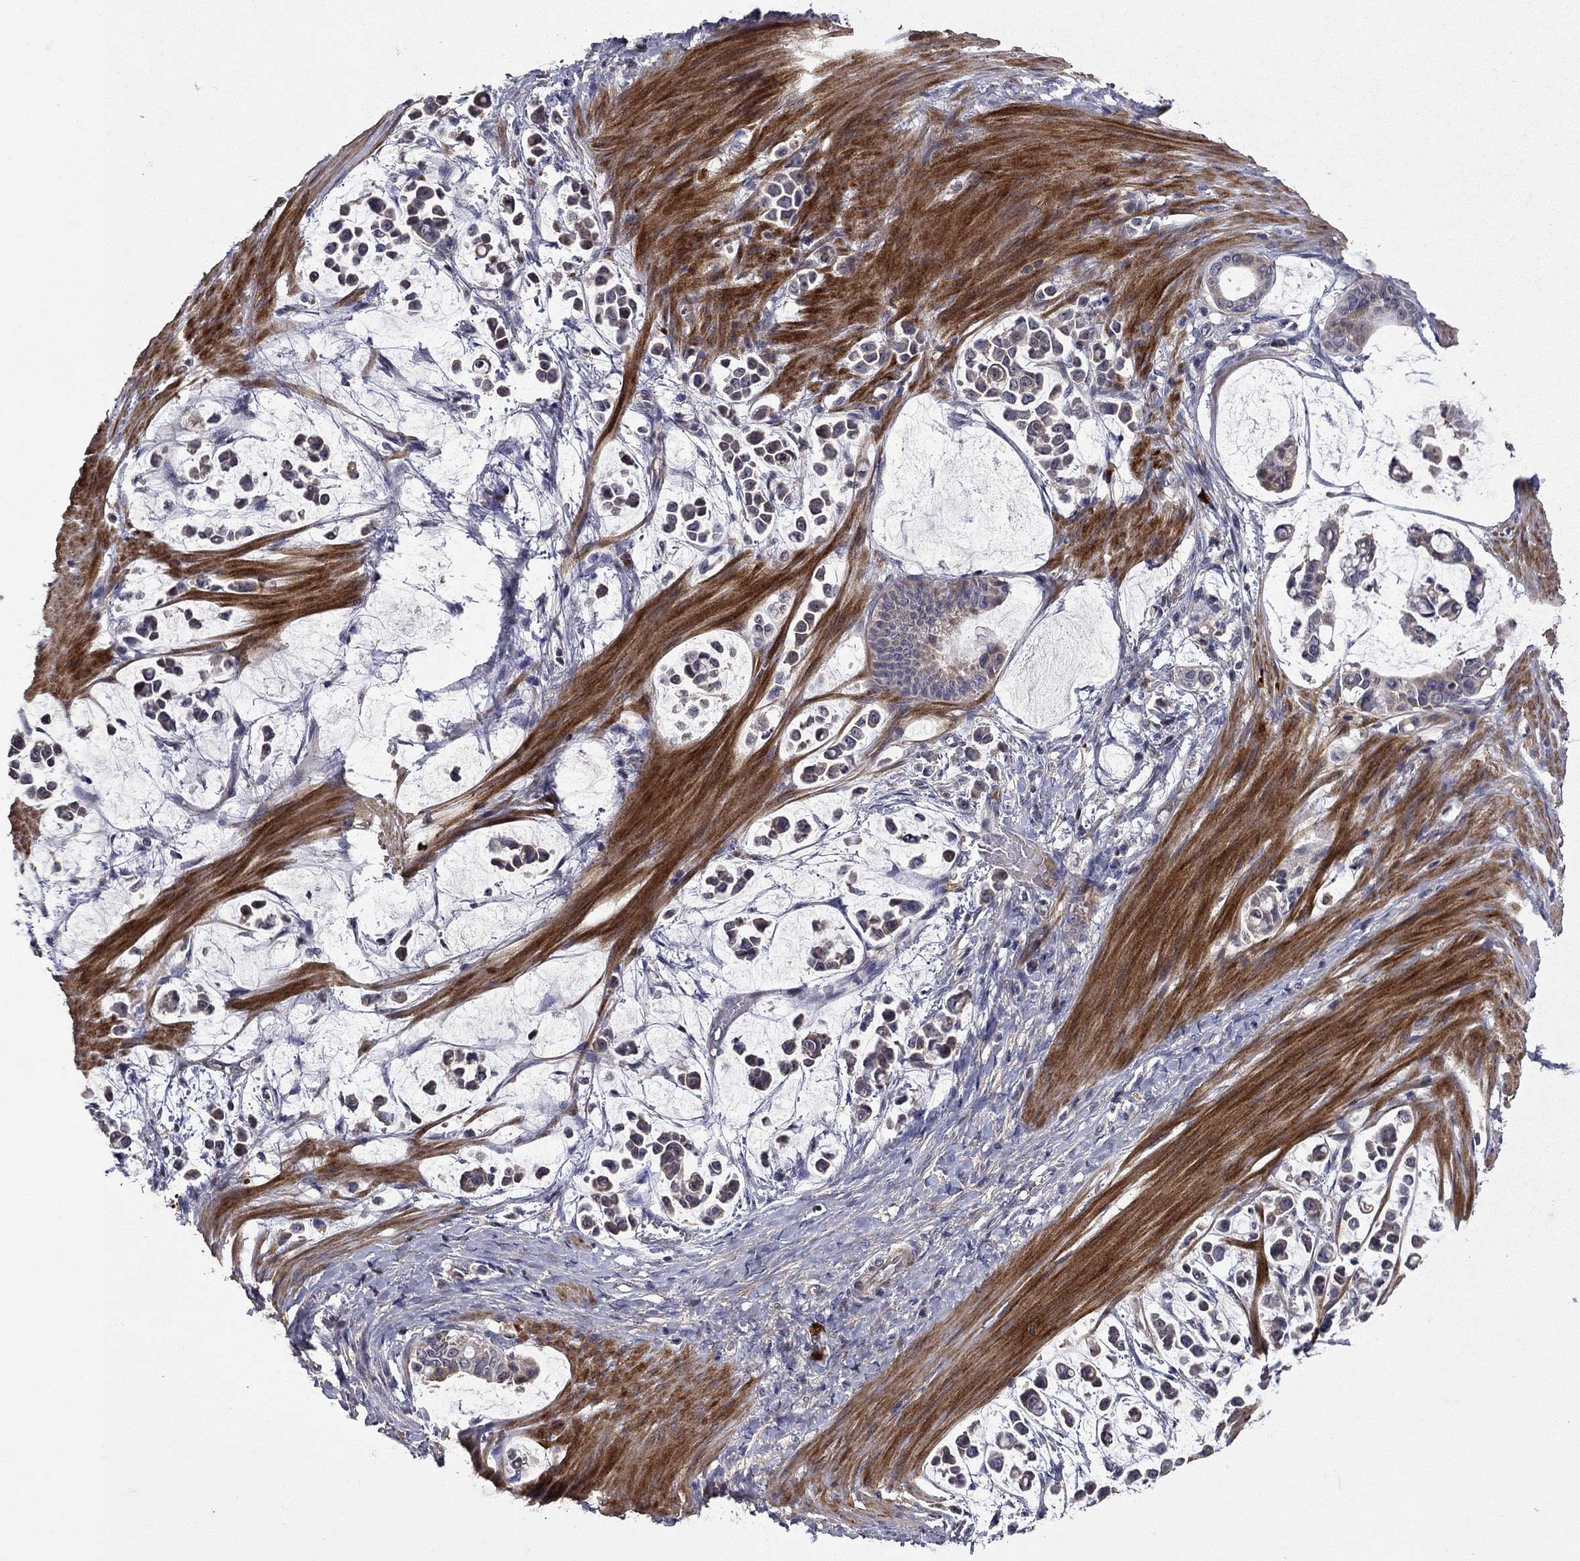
{"staining": {"intensity": "negative", "quantity": "none", "location": "none"}, "tissue": "stomach cancer", "cell_type": "Tumor cells", "image_type": "cancer", "snomed": [{"axis": "morphology", "description": "Adenocarcinoma, NOS"}, {"axis": "topography", "description": "Stomach"}], "caption": "DAB (3,3'-diaminobenzidine) immunohistochemical staining of human stomach adenocarcinoma reveals no significant positivity in tumor cells. (DAB immunohistochemistry (IHC), high magnification).", "gene": "SATB1", "patient": {"sex": "male", "age": 82}}